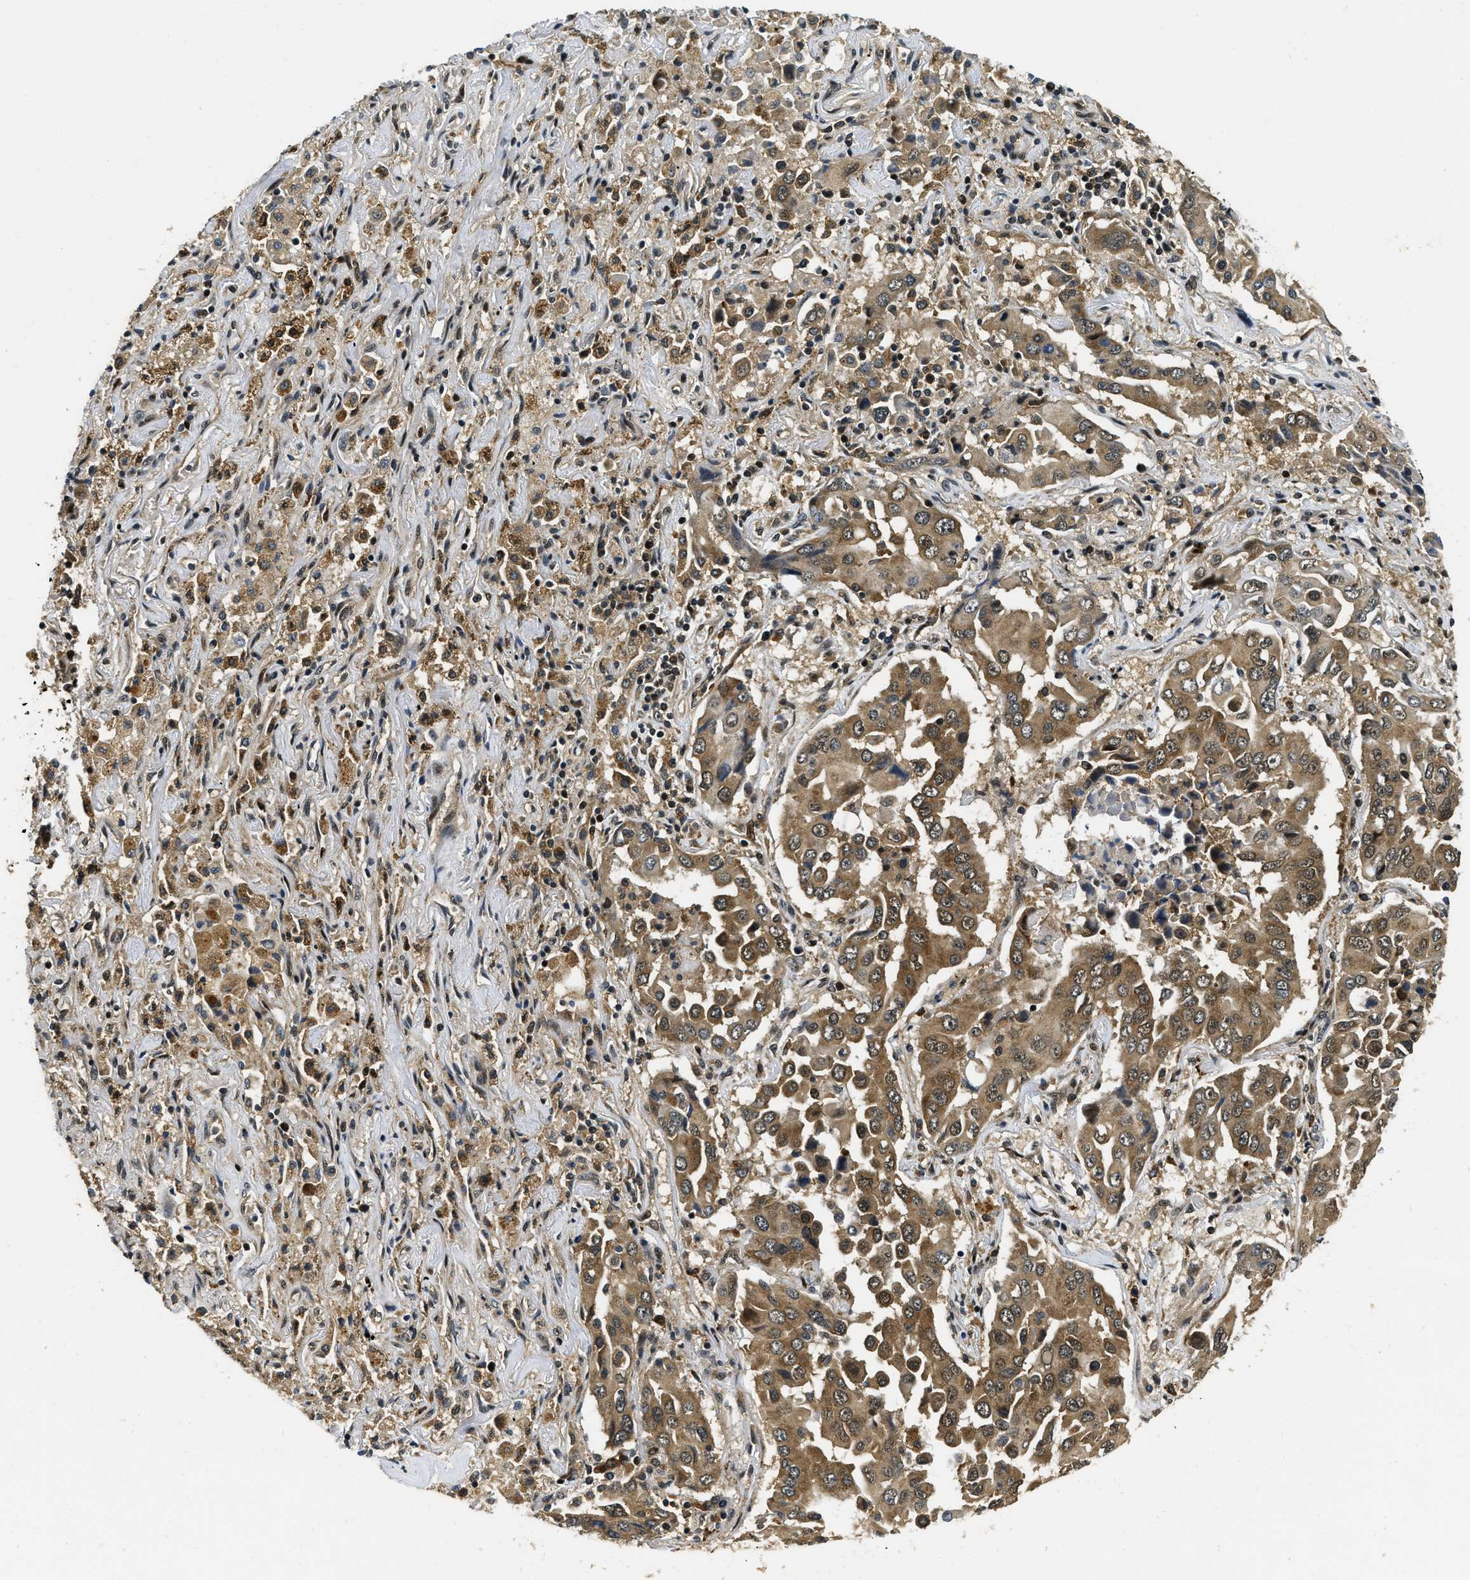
{"staining": {"intensity": "moderate", "quantity": ">75%", "location": "cytoplasmic/membranous"}, "tissue": "lung cancer", "cell_type": "Tumor cells", "image_type": "cancer", "snomed": [{"axis": "morphology", "description": "Adenocarcinoma, NOS"}, {"axis": "topography", "description": "Lung"}], "caption": "Tumor cells display medium levels of moderate cytoplasmic/membranous staining in about >75% of cells in lung cancer (adenocarcinoma).", "gene": "ADSL", "patient": {"sex": "female", "age": 65}}